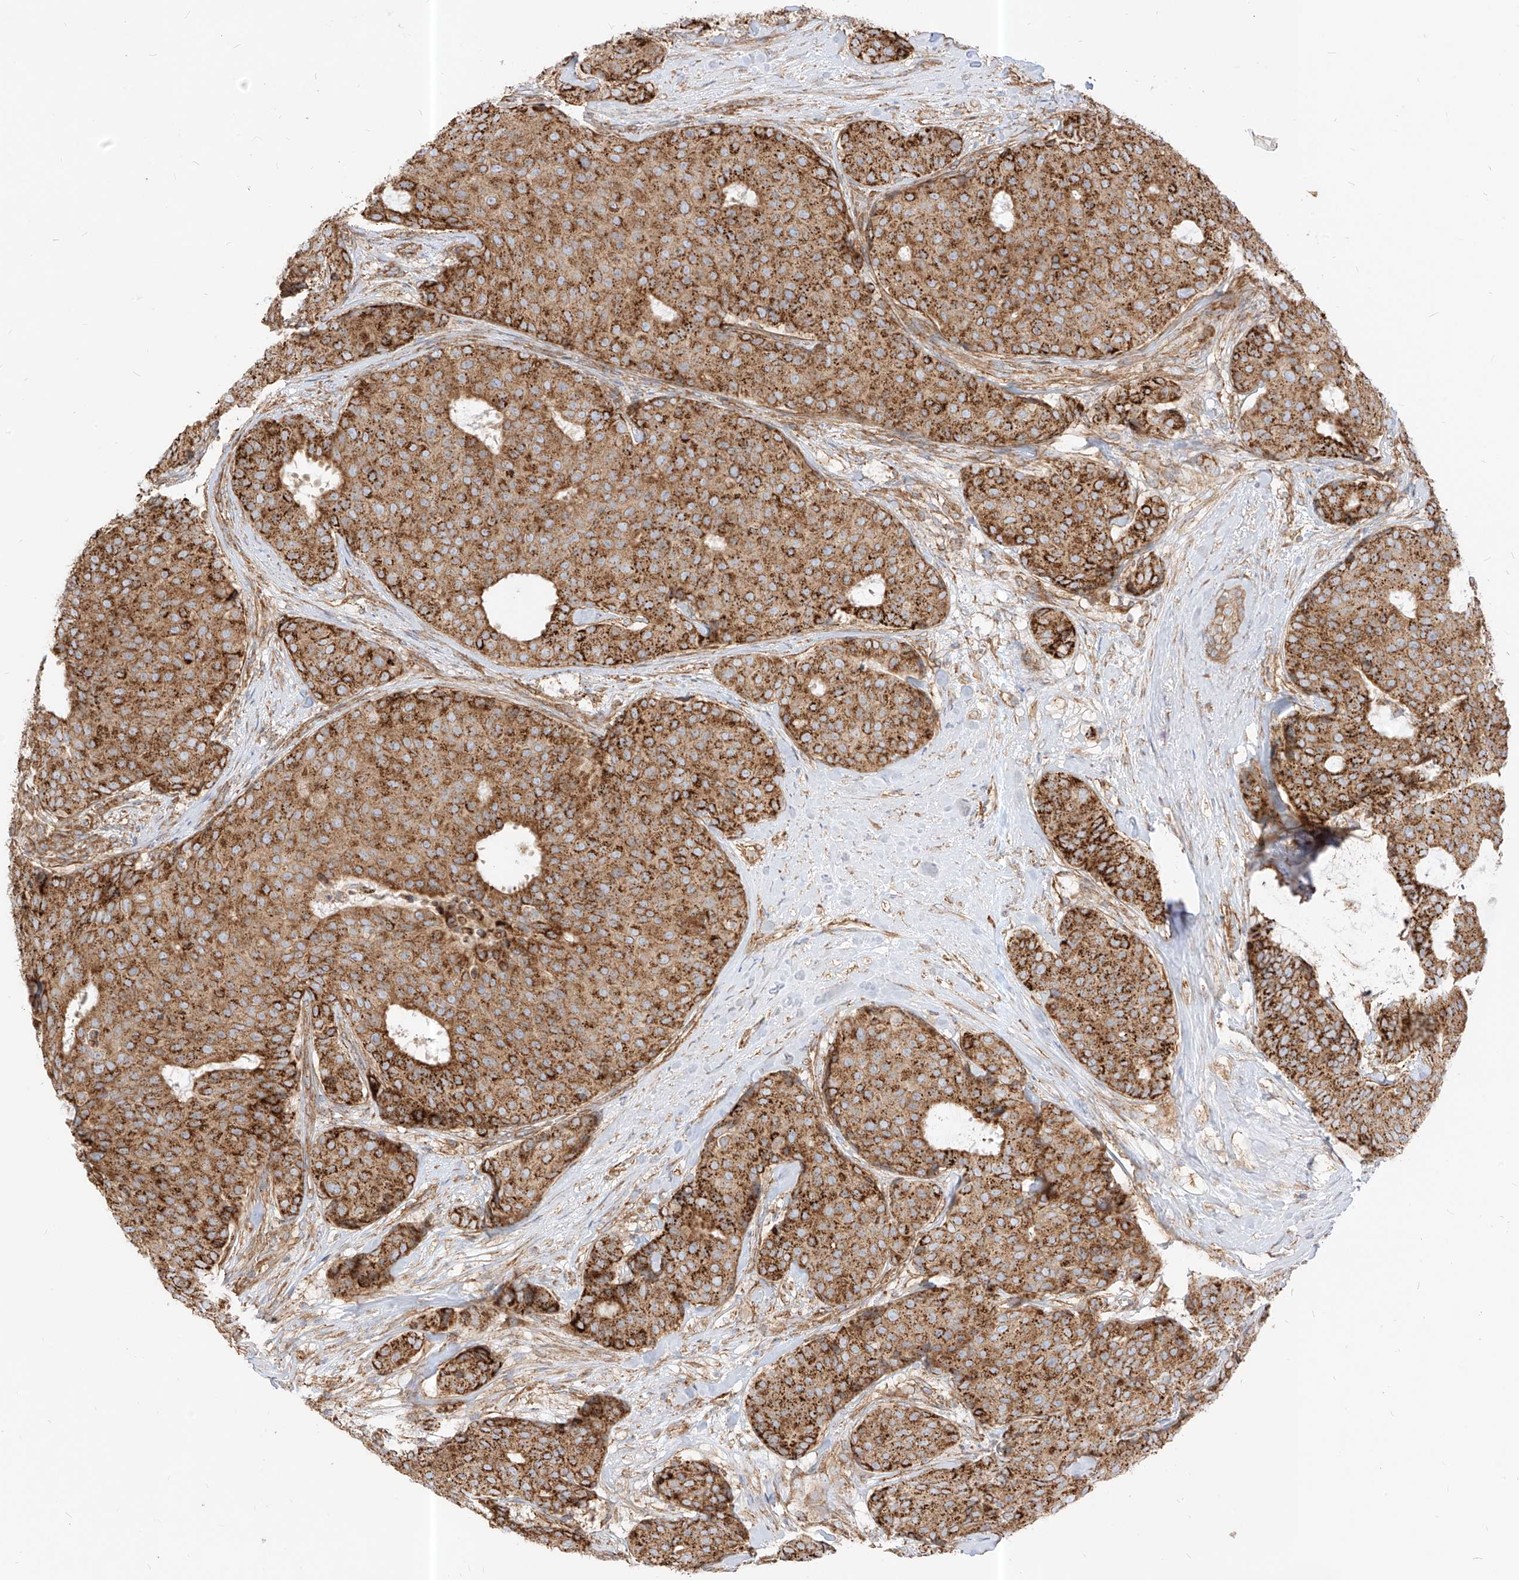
{"staining": {"intensity": "strong", "quantity": ">75%", "location": "cytoplasmic/membranous"}, "tissue": "breast cancer", "cell_type": "Tumor cells", "image_type": "cancer", "snomed": [{"axis": "morphology", "description": "Duct carcinoma"}, {"axis": "topography", "description": "Breast"}], "caption": "A histopathology image of breast cancer stained for a protein demonstrates strong cytoplasmic/membranous brown staining in tumor cells.", "gene": "PLCL1", "patient": {"sex": "female", "age": 75}}